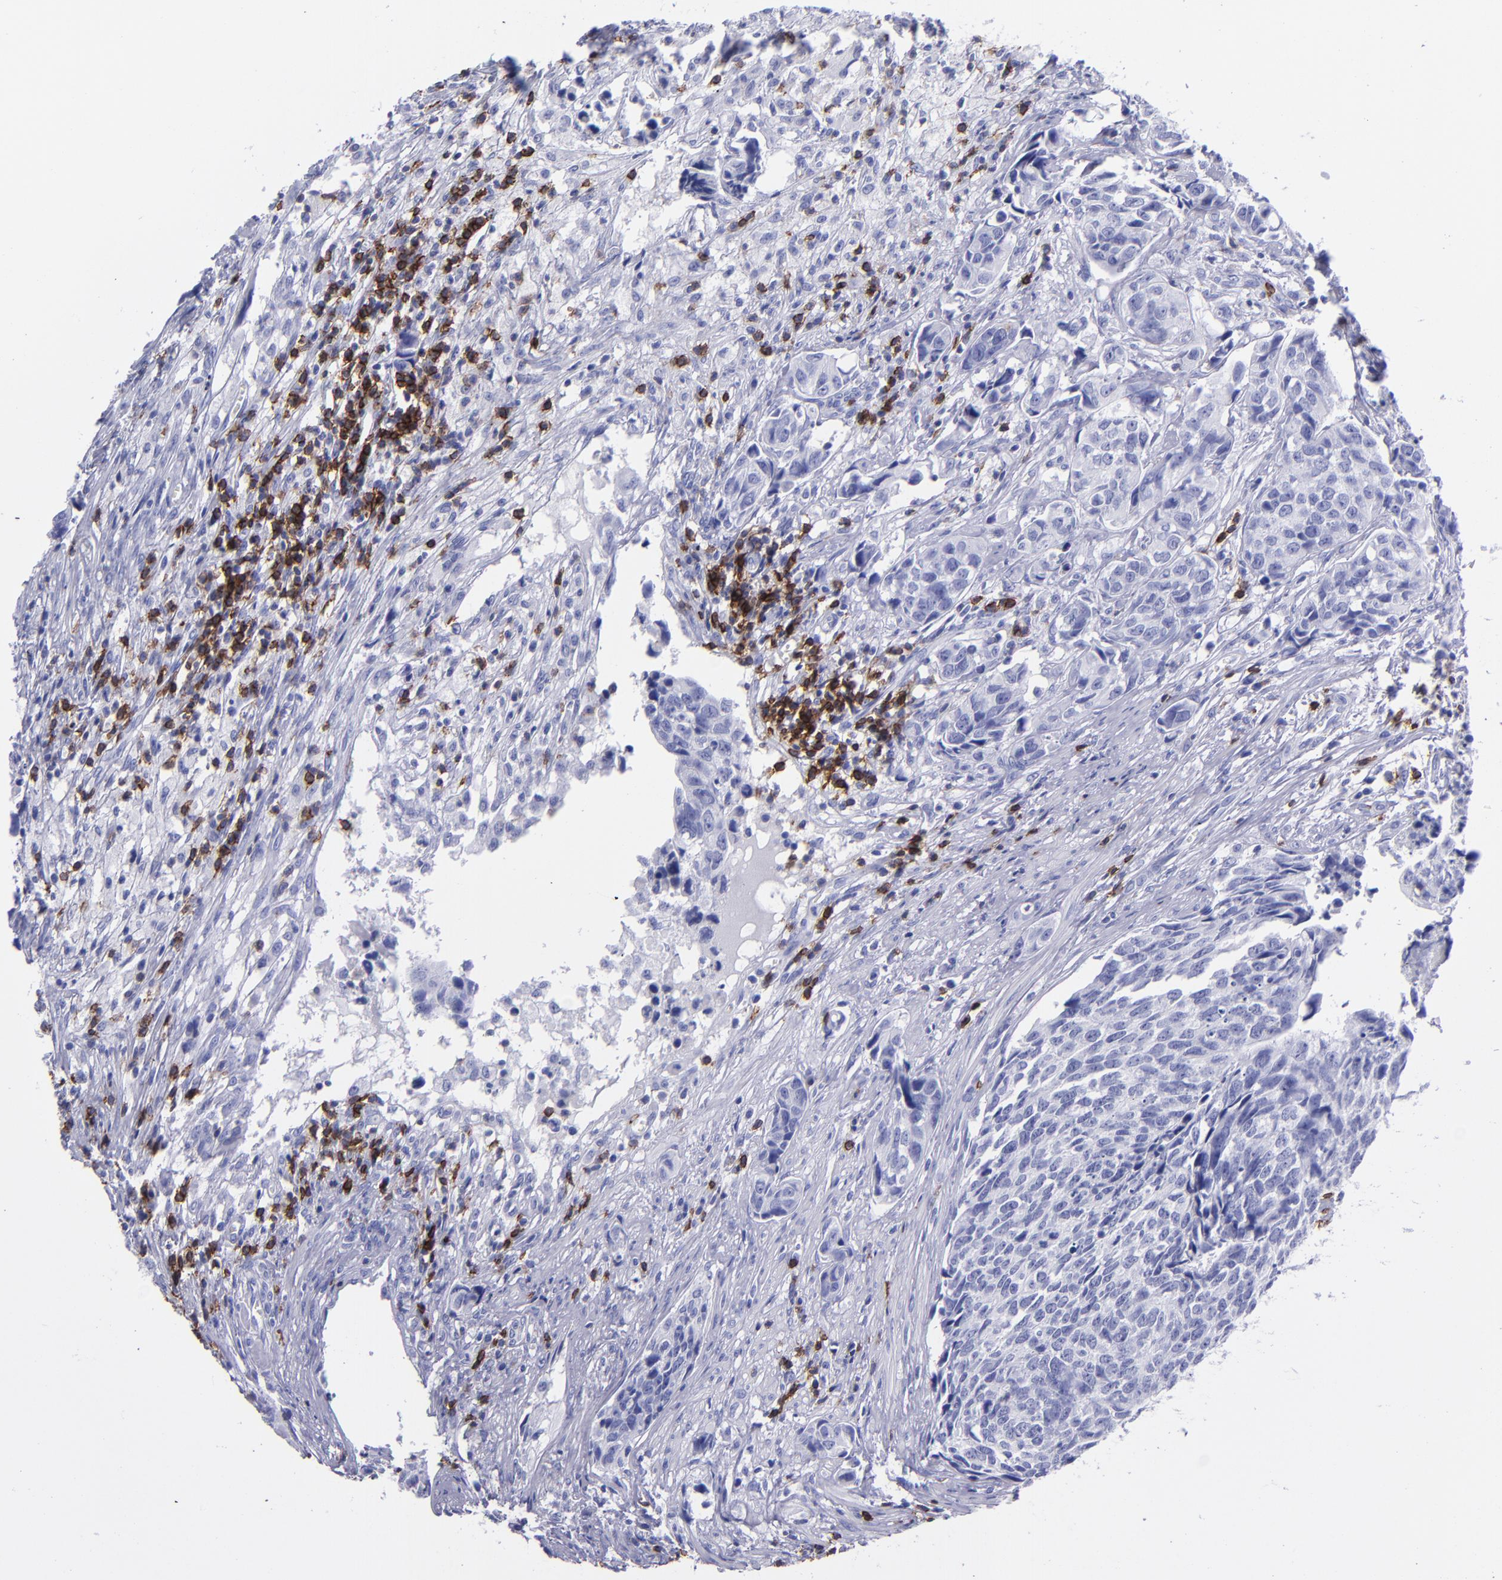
{"staining": {"intensity": "negative", "quantity": "none", "location": "none"}, "tissue": "urothelial cancer", "cell_type": "Tumor cells", "image_type": "cancer", "snomed": [{"axis": "morphology", "description": "Urothelial carcinoma, High grade"}, {"axis": "topography", "description": "Urinary bladder"}], "caption": "This is a photomicrograph of IHC staining of urothelial carcinoma (high-grade), which shows no expression in tumor cells. (Brightfield microscopy of DAB IHC at high magnification).", "gene": "CD6", "patient": {"sex": "male", "age": 81}}